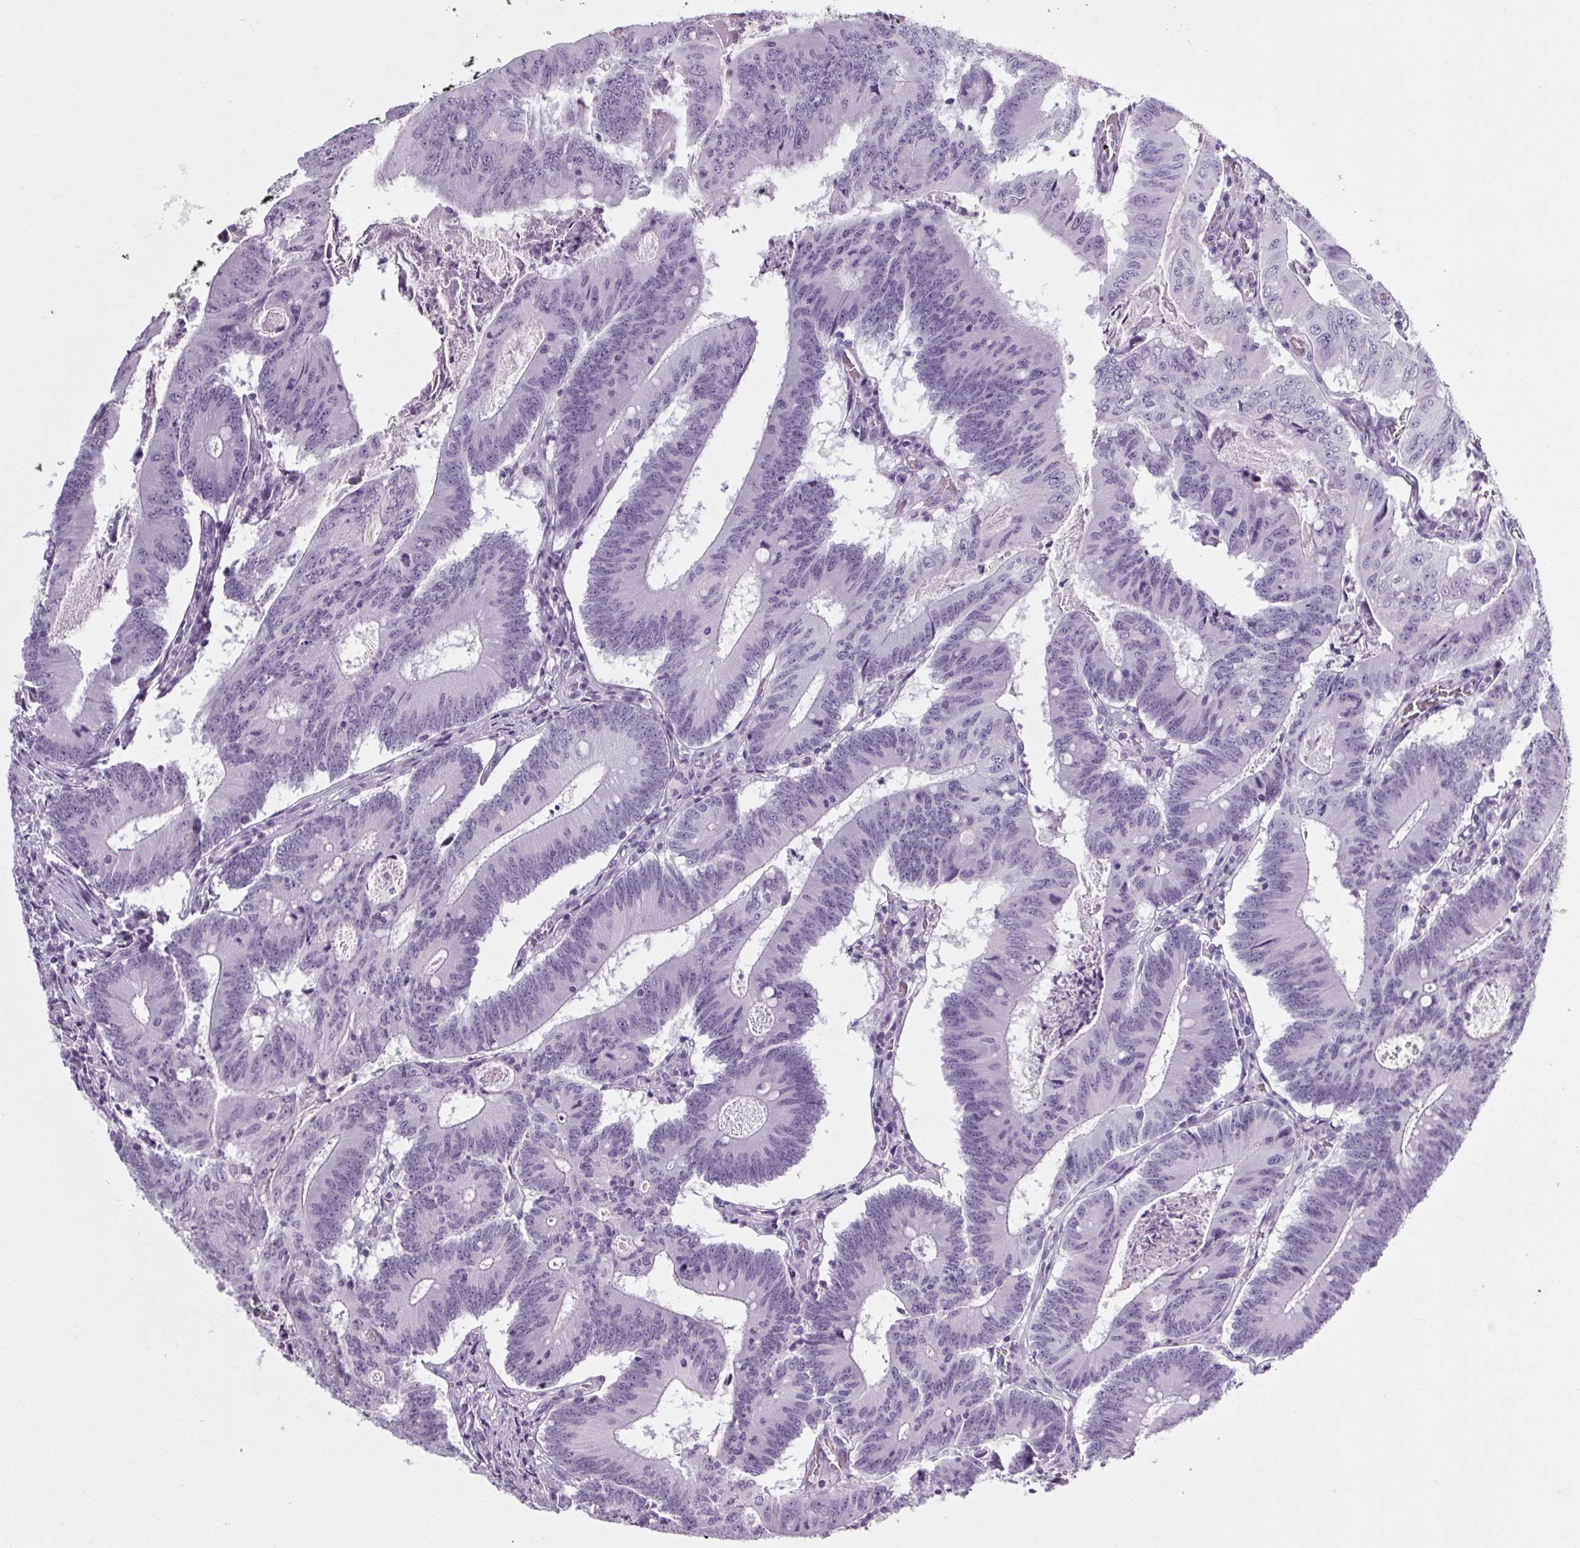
{"staining": {"intensity": "negative", "quantity": "none", "location": "none"}, "tissue": "colorectal cancer", "cell_type": "Tumor cells", "image_type": "cancer", "snomed": [{"axis": "morphology", "description": "Adenocarcinoma, NOS"}, {"axis": "topography", "description": "Colon"}], "caption": "Immunohistochemistry of human colorectal cancer reveals no positivity in tumor cells.", "gene": "POMC", "patient": {"sex": "female", "age": 70}}